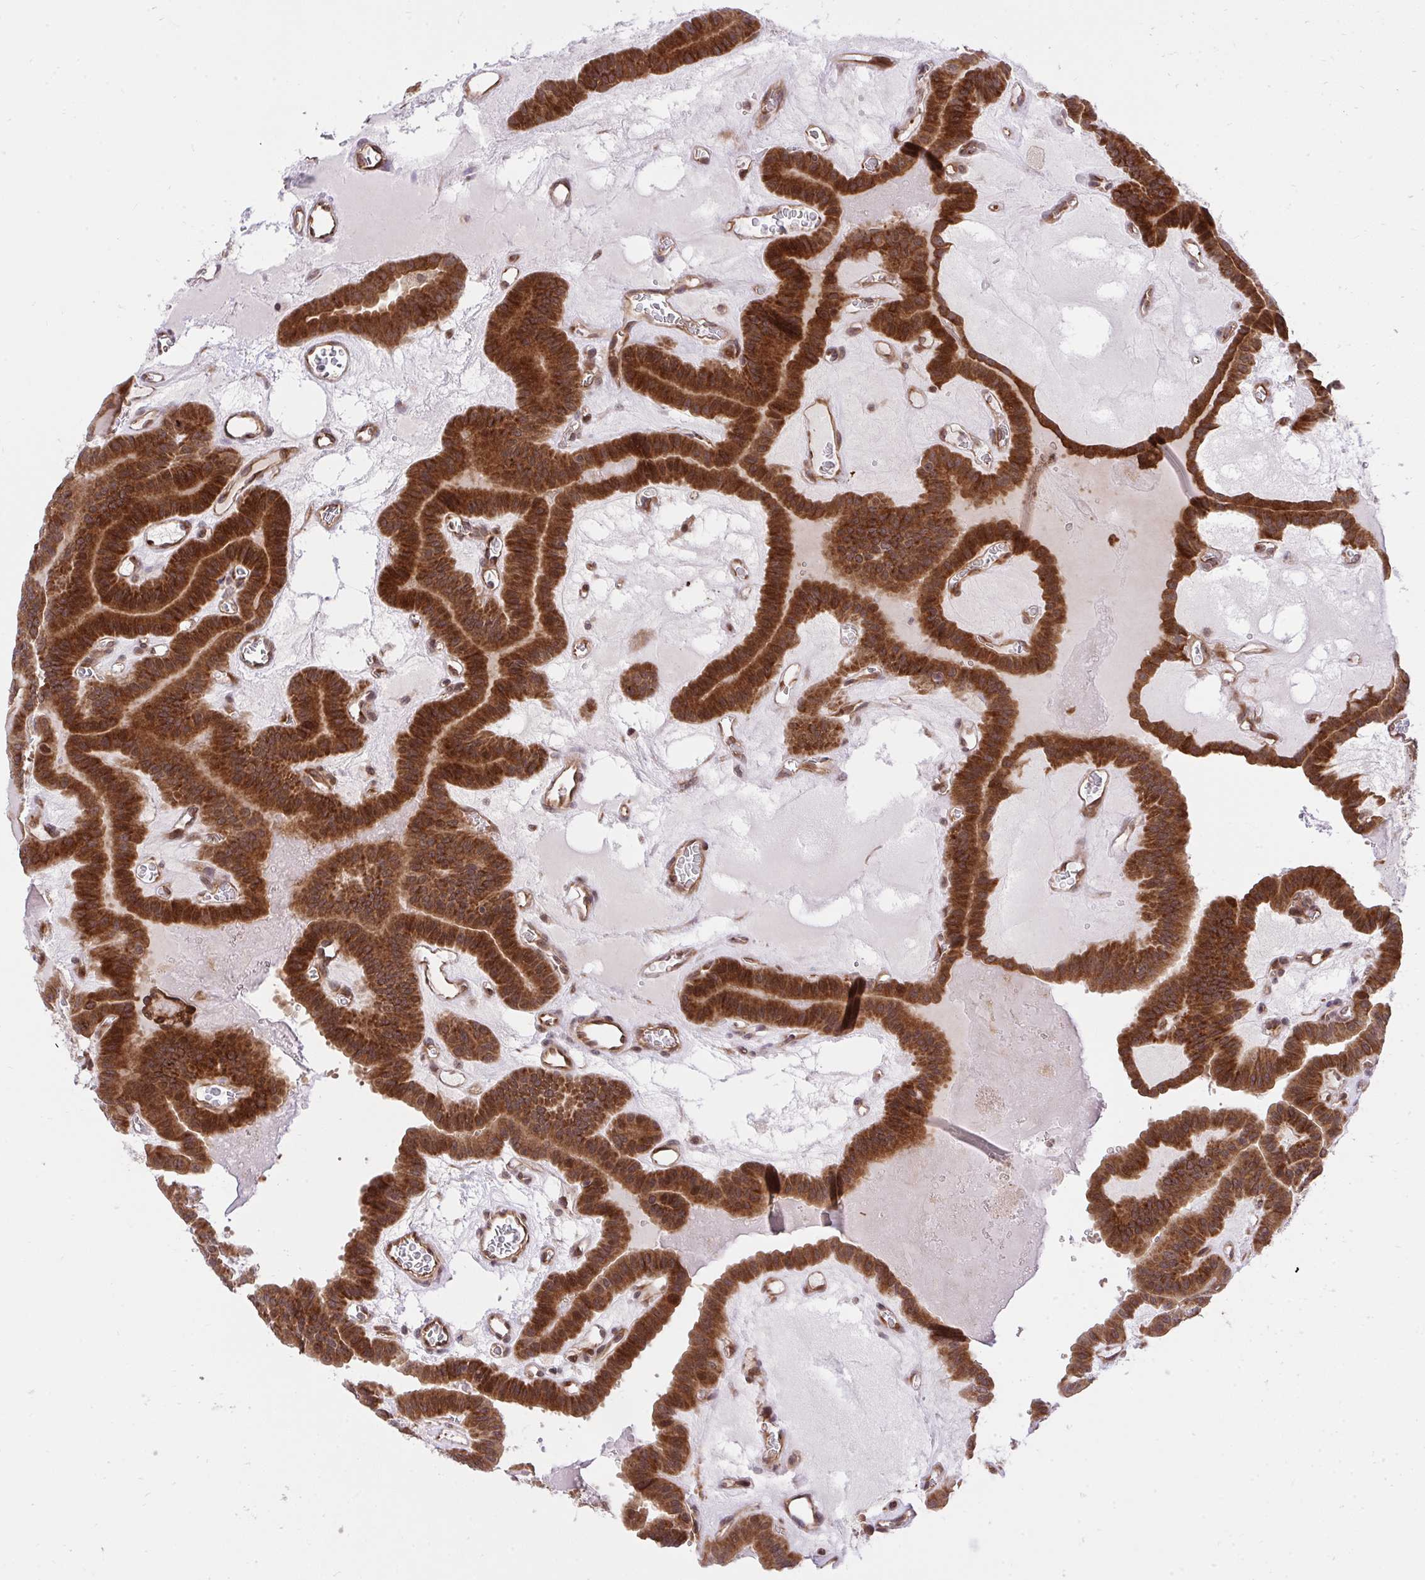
{"staining": {"intensity": "strong", "quantity": ">75%", "location": "cytoplasmic/membranous"}, "tissue": "thyroid cancer", "cell_type": "Tumor cells", "image_type": "cancer", "snomed": [{"axis": "morphology", "description": "Papillary adenocarcinoma, NOS"}, {"axis": "topography", "description": "Thyroid gland"}], "caption": "Human thyroid papillary adenocarcinoma stained with a protein marker demonstrates strong staining in tumor cells.", "gene": "ERI1", "patient": {"sex": "male", "age": 87}}